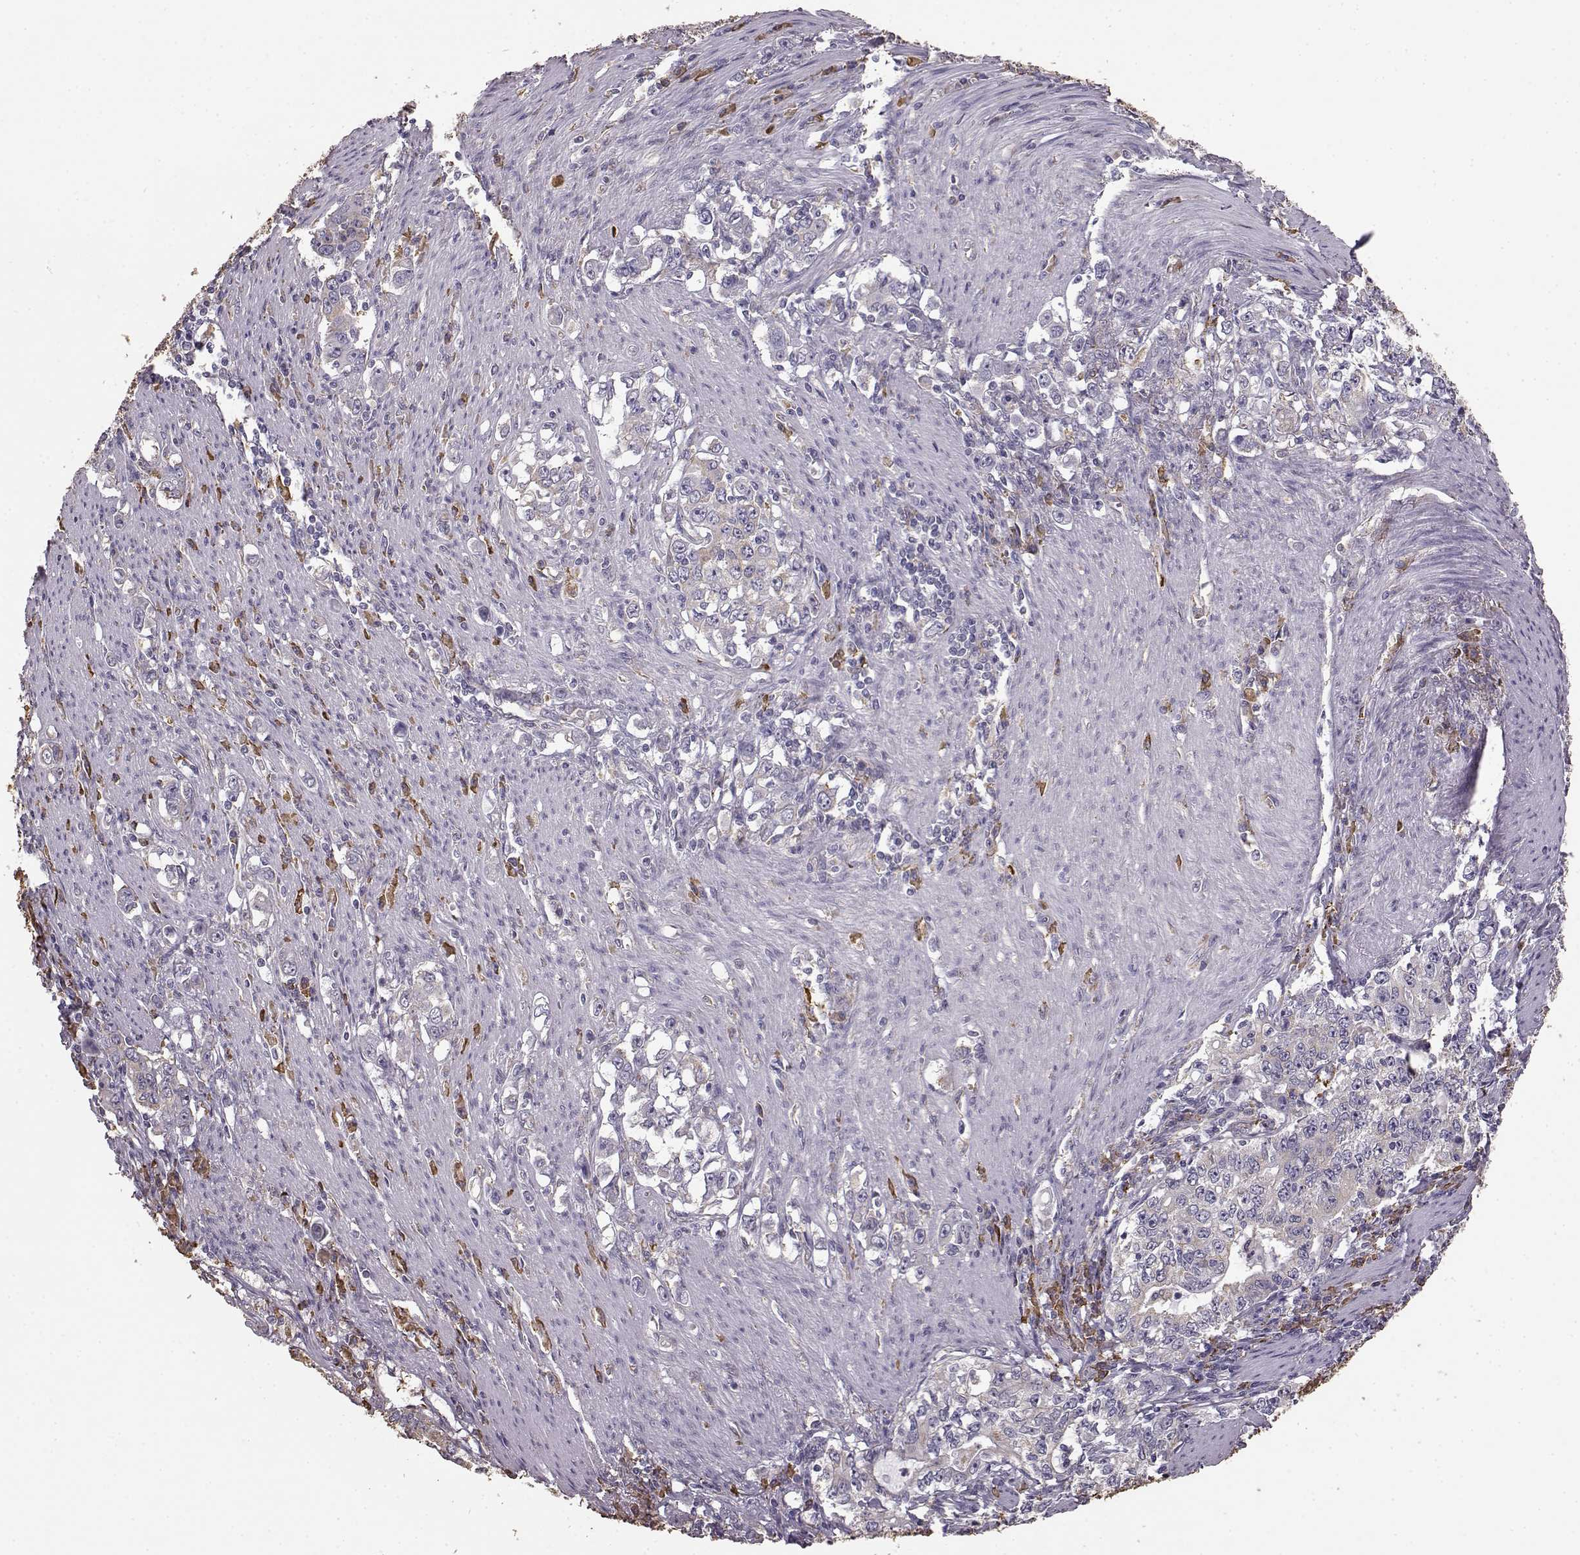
{"staining": {"intensity": "negative", "quantity": "none", "location": "none"}, "tissue": "stomach cancer", "cell_type": "Tumor cells", "image_type": "cancer", "snomed": [{"axis": "morphology", "description": "Adenocarcinoma, NOS"}, {"axis": "topography", "description": "Stomach, lower"}], "caption": "Tumor cells show no significant protein staining in stomach adenocarcinoma.", "gene": "GABRG3", "patient": {"sex": "female", "age": 72}}